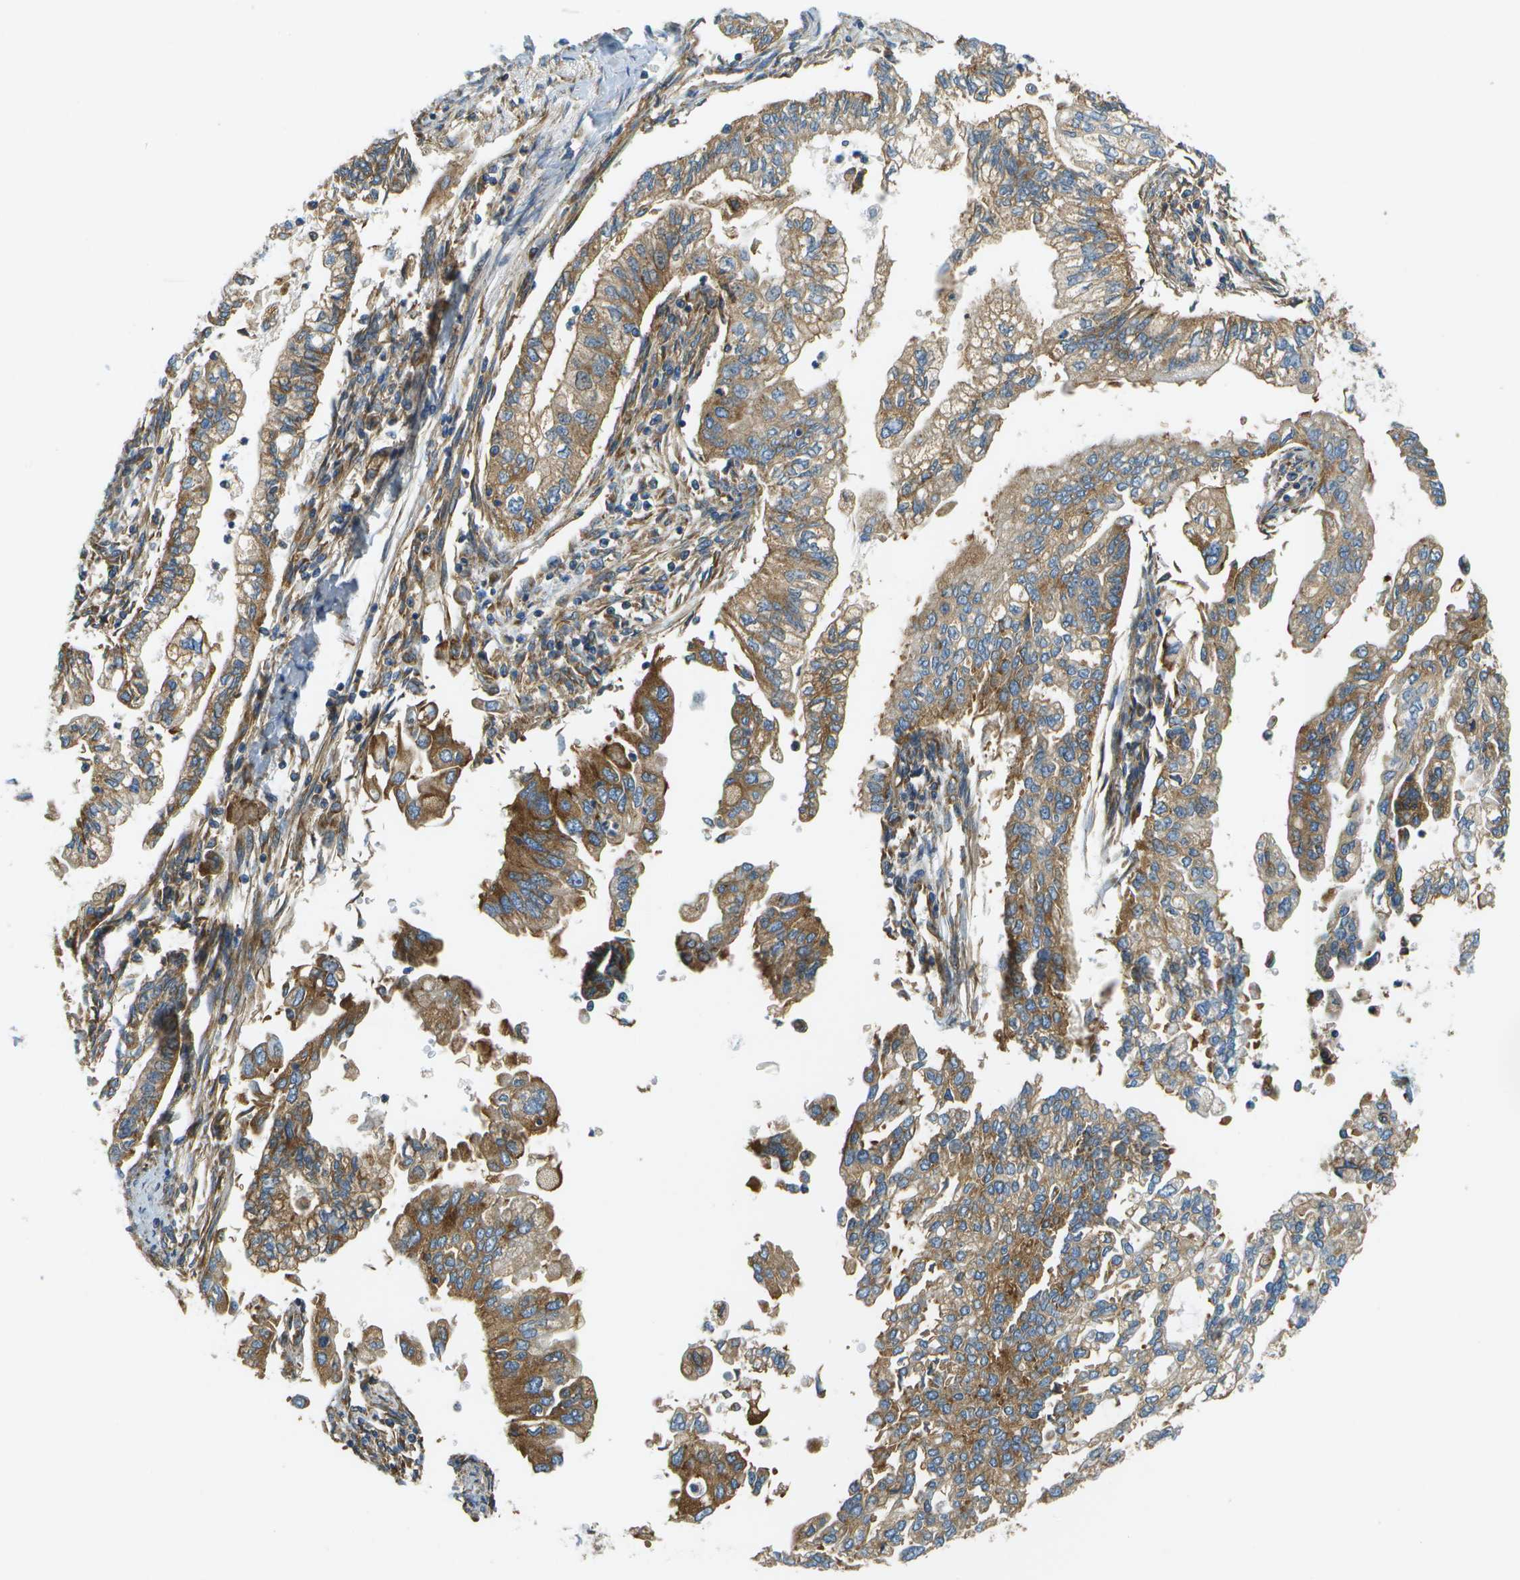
{"staining": {"intensity": "moderate", "quantity": ">75%", "location": "cytoplasmic/membranous"}, "tissue": "pancreatic cancer", "cell_type": "Tumor cells", "image_type": "cancer", "snomed": [{"axis": "morphology", "description": "Normal tissue, NOS"}, {"axis": "topography", "description": "Pancreas"}], "caption": "Protein staining of pancreatic cancer tissue shows moderate cytoplasmic/membranous expression in about >75% of tumor cells. (DAB IHC, brown staining for protein, blue staining for nuclei).", "gene": "CLTC", "patient": {"sex": "male", "age": 42}}